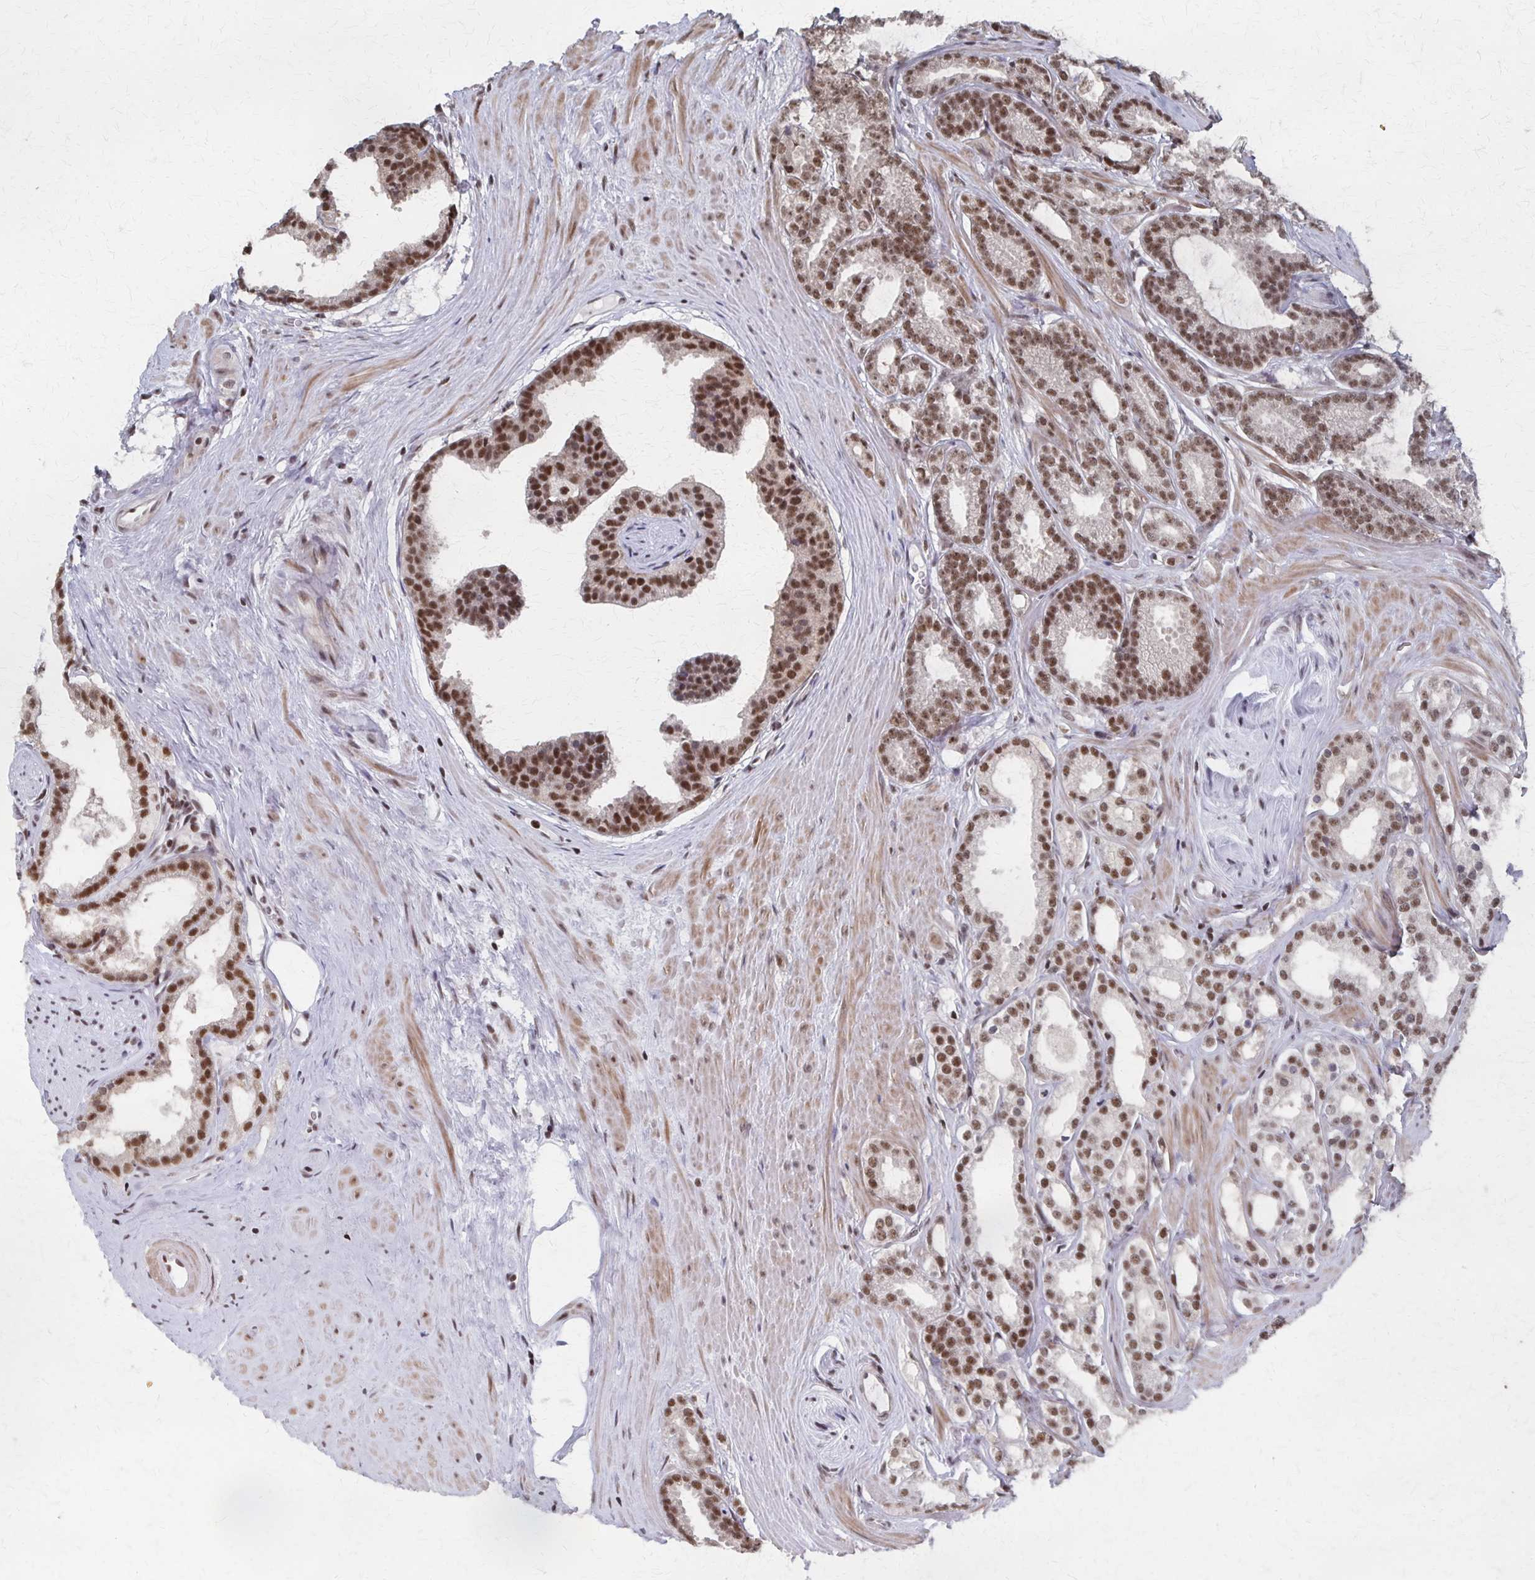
{"staining": {"intensity": "moderate", "quantity": ">75%", "location": "nuclear"}, "tissue": "prostate cancer", "cell_type": "Tumor cells", "image_type": "cancer", "snomed": [{"axis": "morphology", "description": "Adenocarcinoma, Low grade"}, {"axis": "topography", "description": "Prostate"}], "caption": "A medium amount of moderate nuclear positivity is present in about >75% of tumor cells in prostate low-grade adenocarcinoma tissue.", "gene": "GTF2B", "patient": {"sex": "male", "age": 65}}